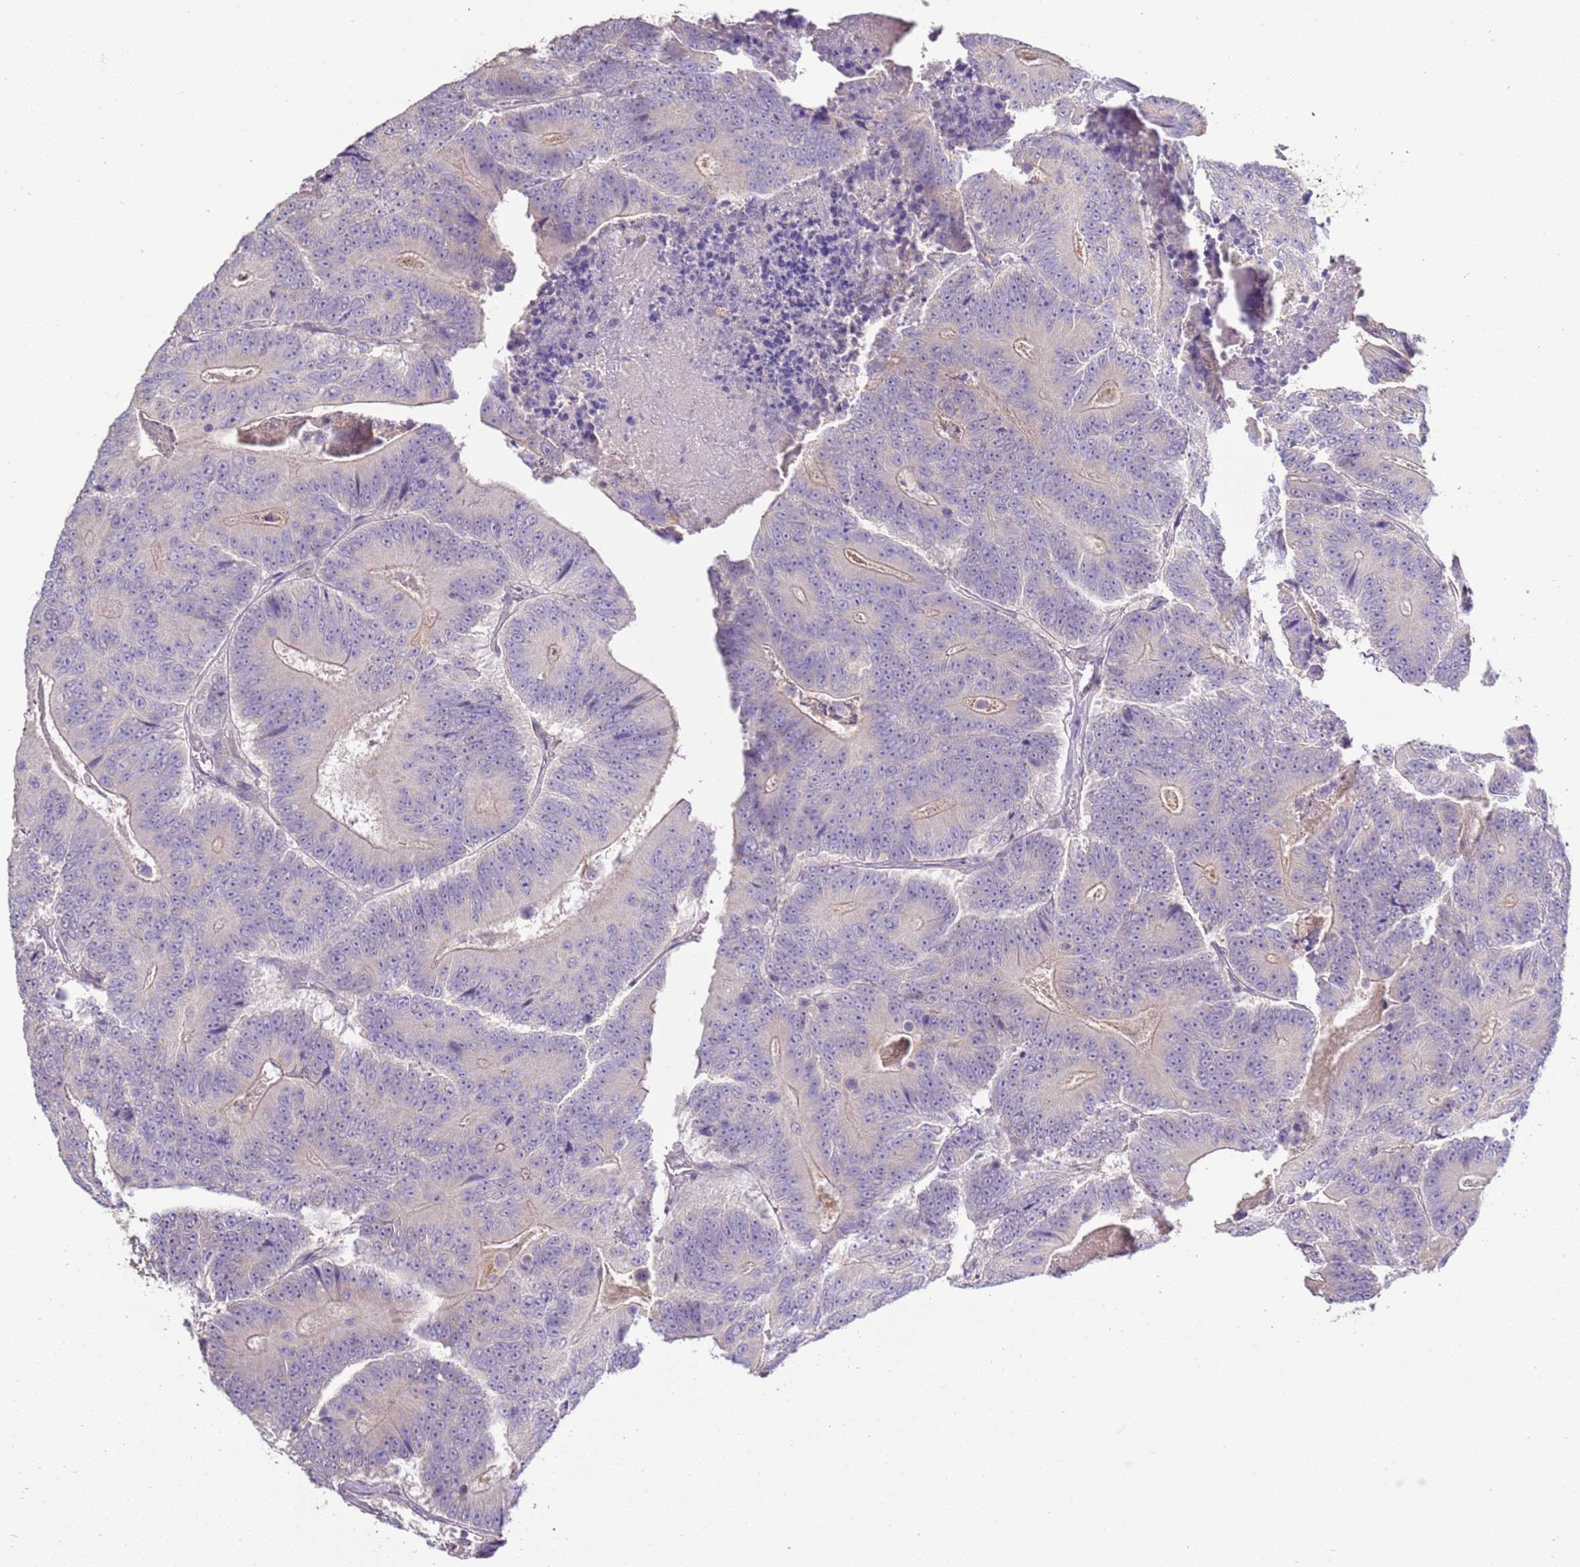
{"staining": {"intensity": "negative", "quantity": "none", "location": "none"}, "tissue": "colorectal cancer", "cell_type": "Tumor cells", "image_type": "cancer", "snomed": [{"axis": "morphology", "description": "Adenocarcinoma, NOS"}, {"axis": "topography", "description": "Colon"}], "caption": "Photomicrograph shows no protein positivity in tumor cells of adenocarcinoma (colorectal) tissue.", "gene": "IL2RG", "patient": {"sex": "male", "age": 83}}